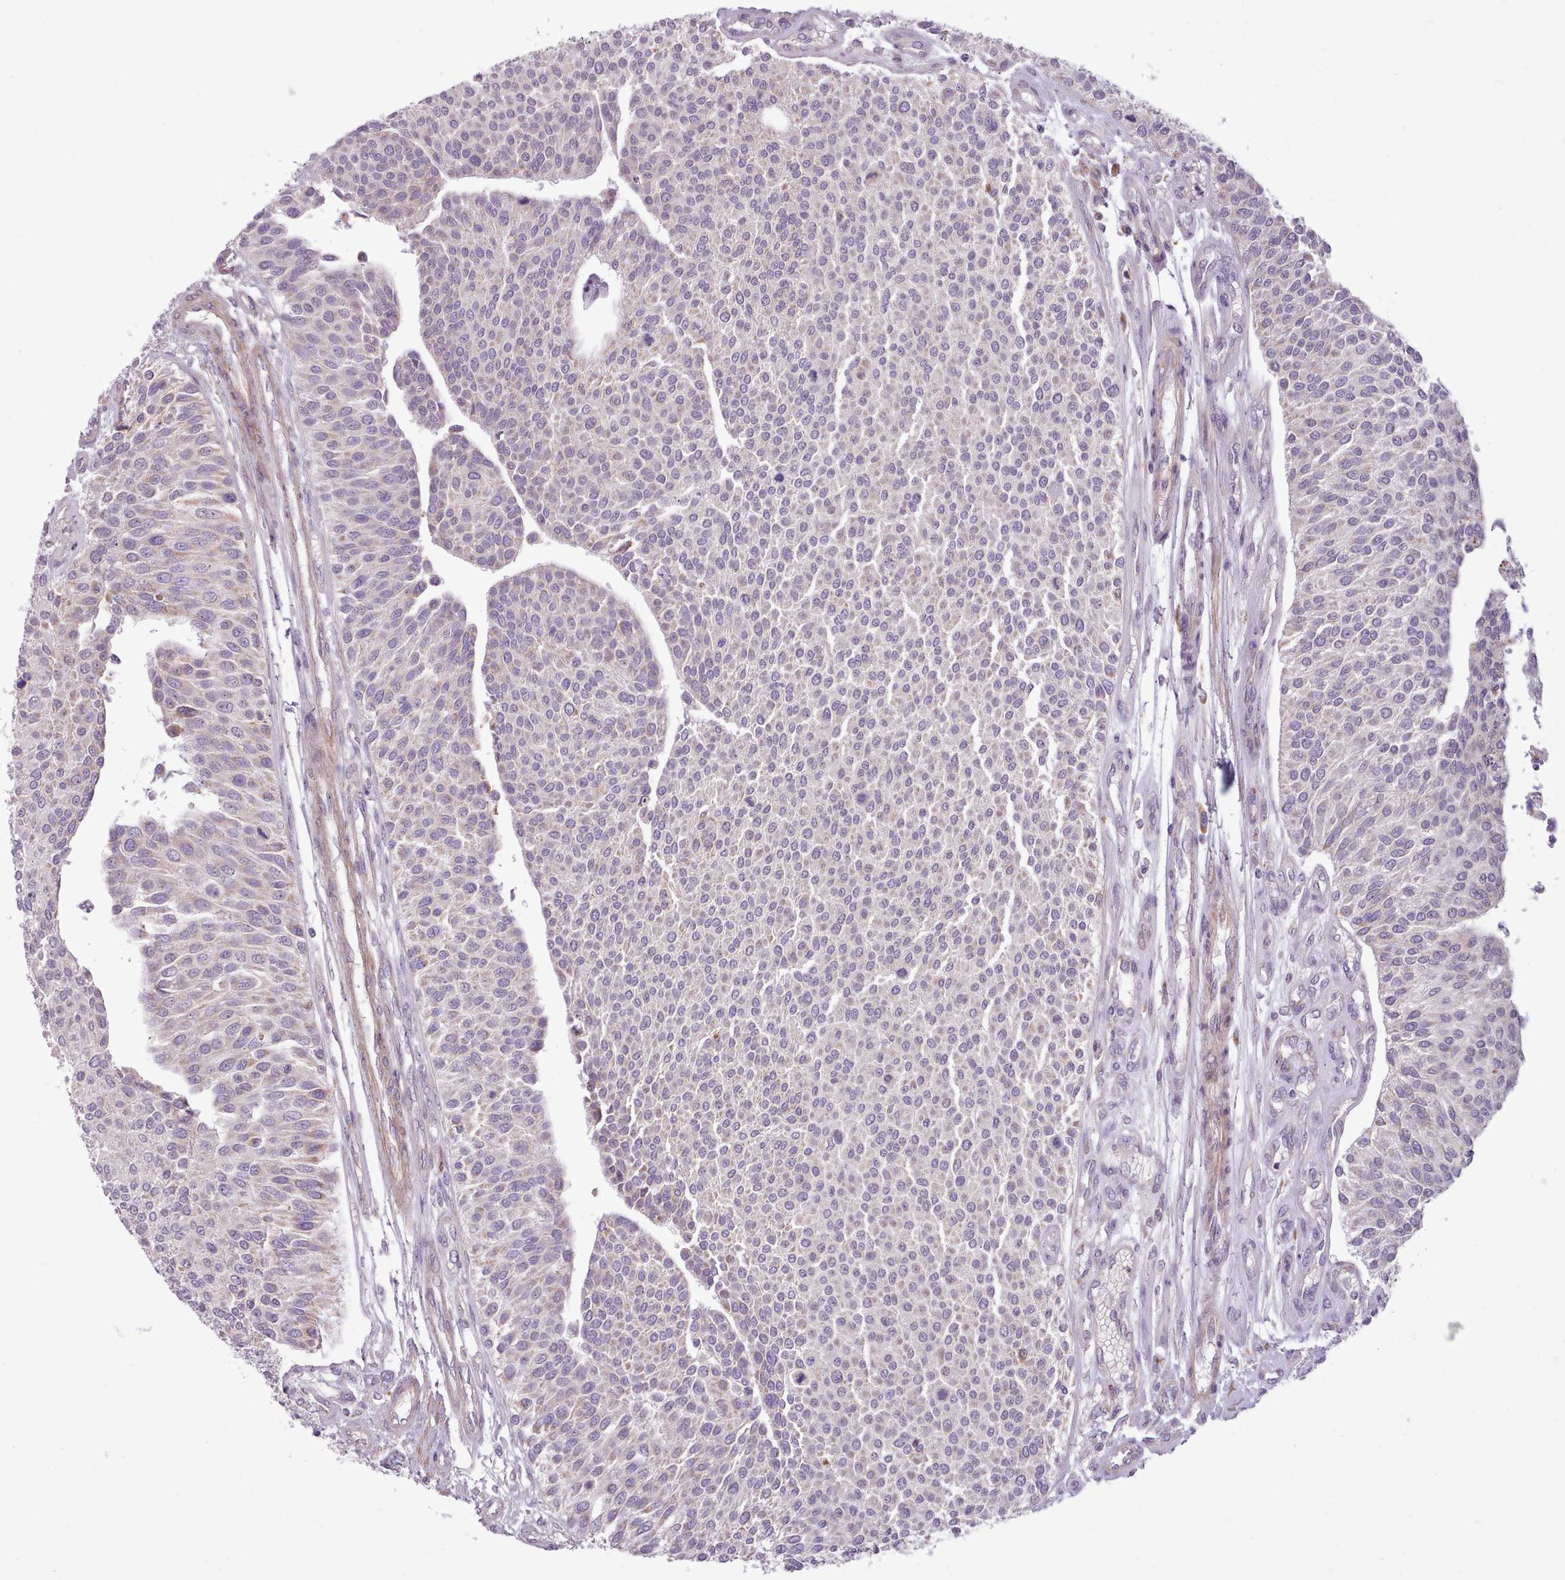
{"staining": {"intensity": "negative", "quantity": "none", "location": "none"}, "tissue": "urothelial cancer", "cell_type": "Tumor cells", "image_type": "cancer", "snomed": [{"axis": "morphology", "description": "Urothelial carcinoma, NOS"}, {"axis": "topography", "description": "Urinary bladder"}], "caption": "The immunohistochemistry (IHC) image has no significant expression in tumor cells of urothelial cancer tissue.", "gene": "AVL9", "patient": {"sex": "male", "age": 55}}